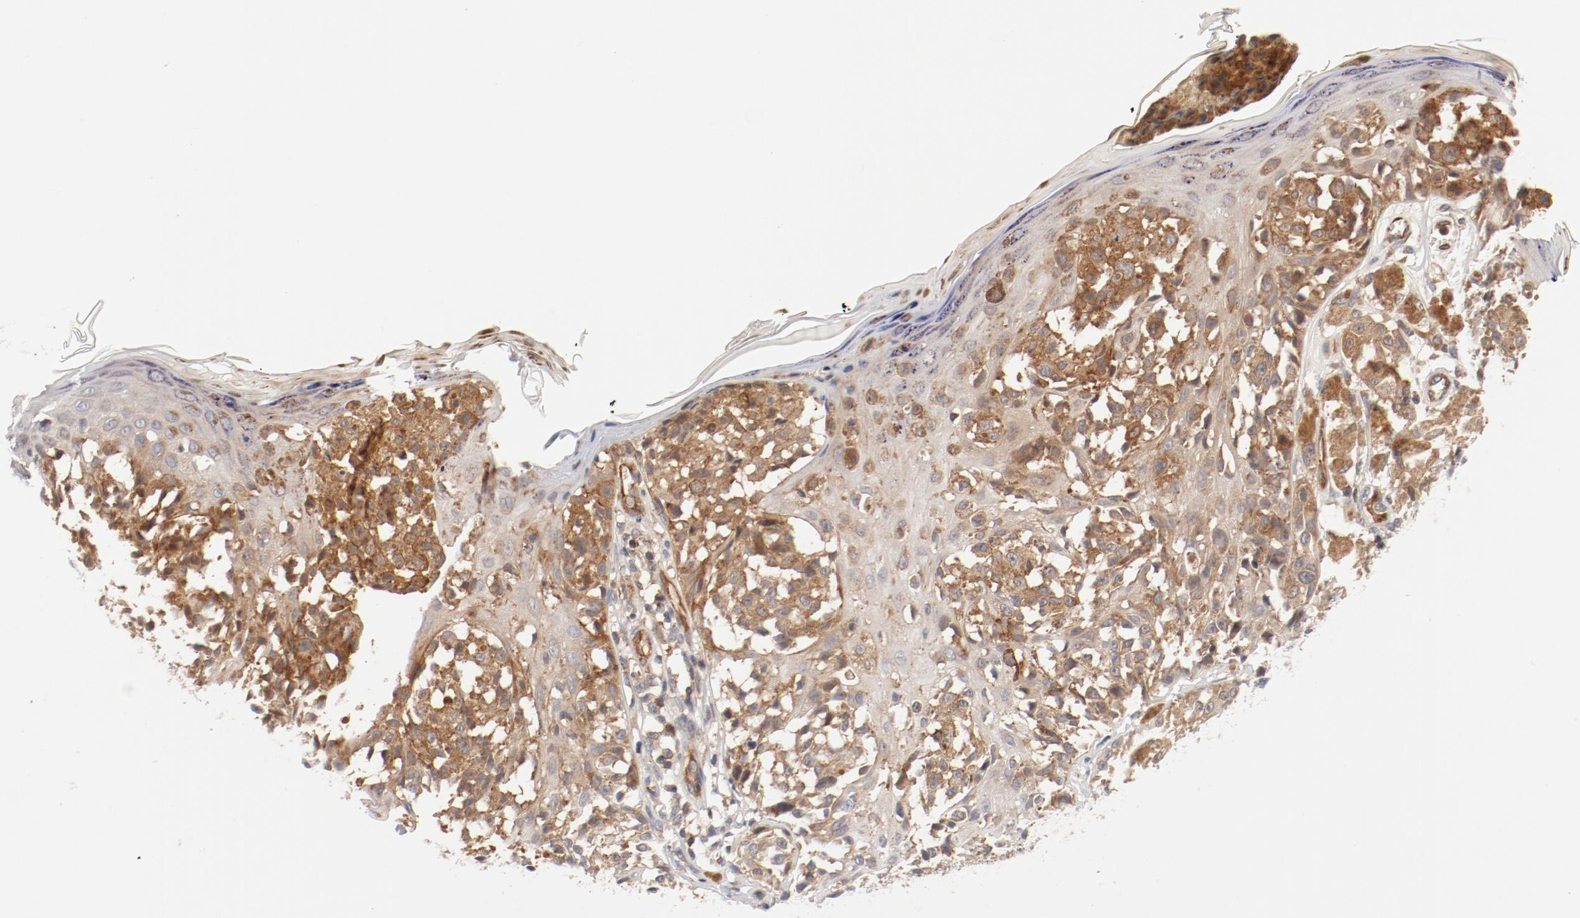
{"staining": {"intensity": "strong", "quantity": ">75%", "location": "cytoplasmic/membranous"}, "tissue": "melanoma", "cell_type": "Tumor cells", "image_type": "cancer", "snomed": [{"axis": "morphology", "description": "Malignant melanoma, NOS"}, {"axis": "topography", "description": "Skin"}], "caption": "A photomicrograph of human melanoma stained for a protein exhibits strong cytoplasmic/membranous brown staining in tumor cells.", "gene": "ZNF267", "patient": {"sex": "female", "age": 38}}